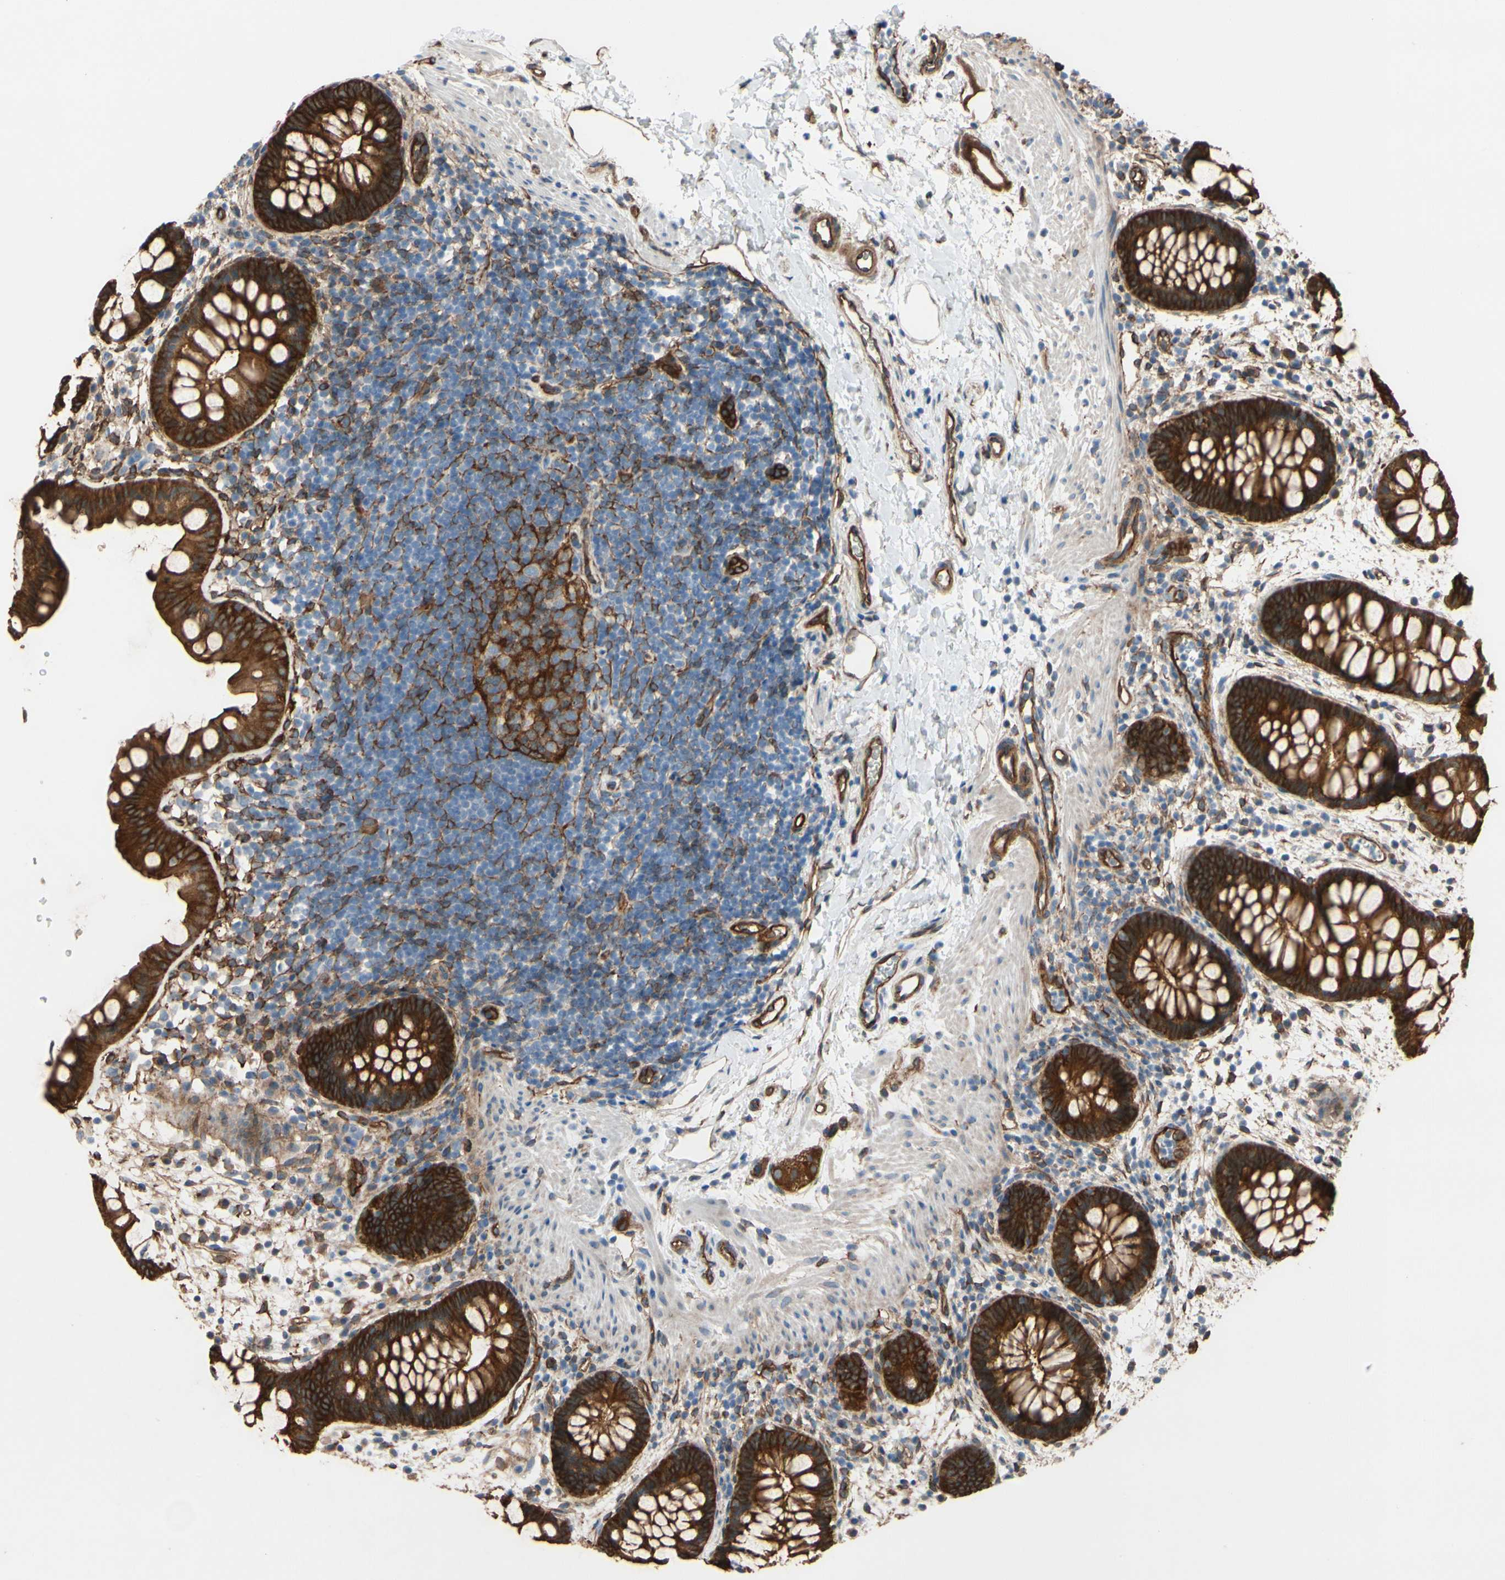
{"staining": {"intensity": "strong", "quantity": ">75%", "location": "cytoplasmic/membranous"}, "tissue": "rectum", "cell_type": "Glandular cells", "image_type": "normal", "snomed": [{"axis": "morphology", "description": "Normal tissue, NOS"}, {"axis": "topography", "description": "Rectum"}], "caption": "Human rectum stained for a protein (brown) displays strong cytoplasmic/membranous positive positivity in about >75% of glandular cells.", "gene": "CTTNBP2", "patient": {"sex": "female", "age": 24}}